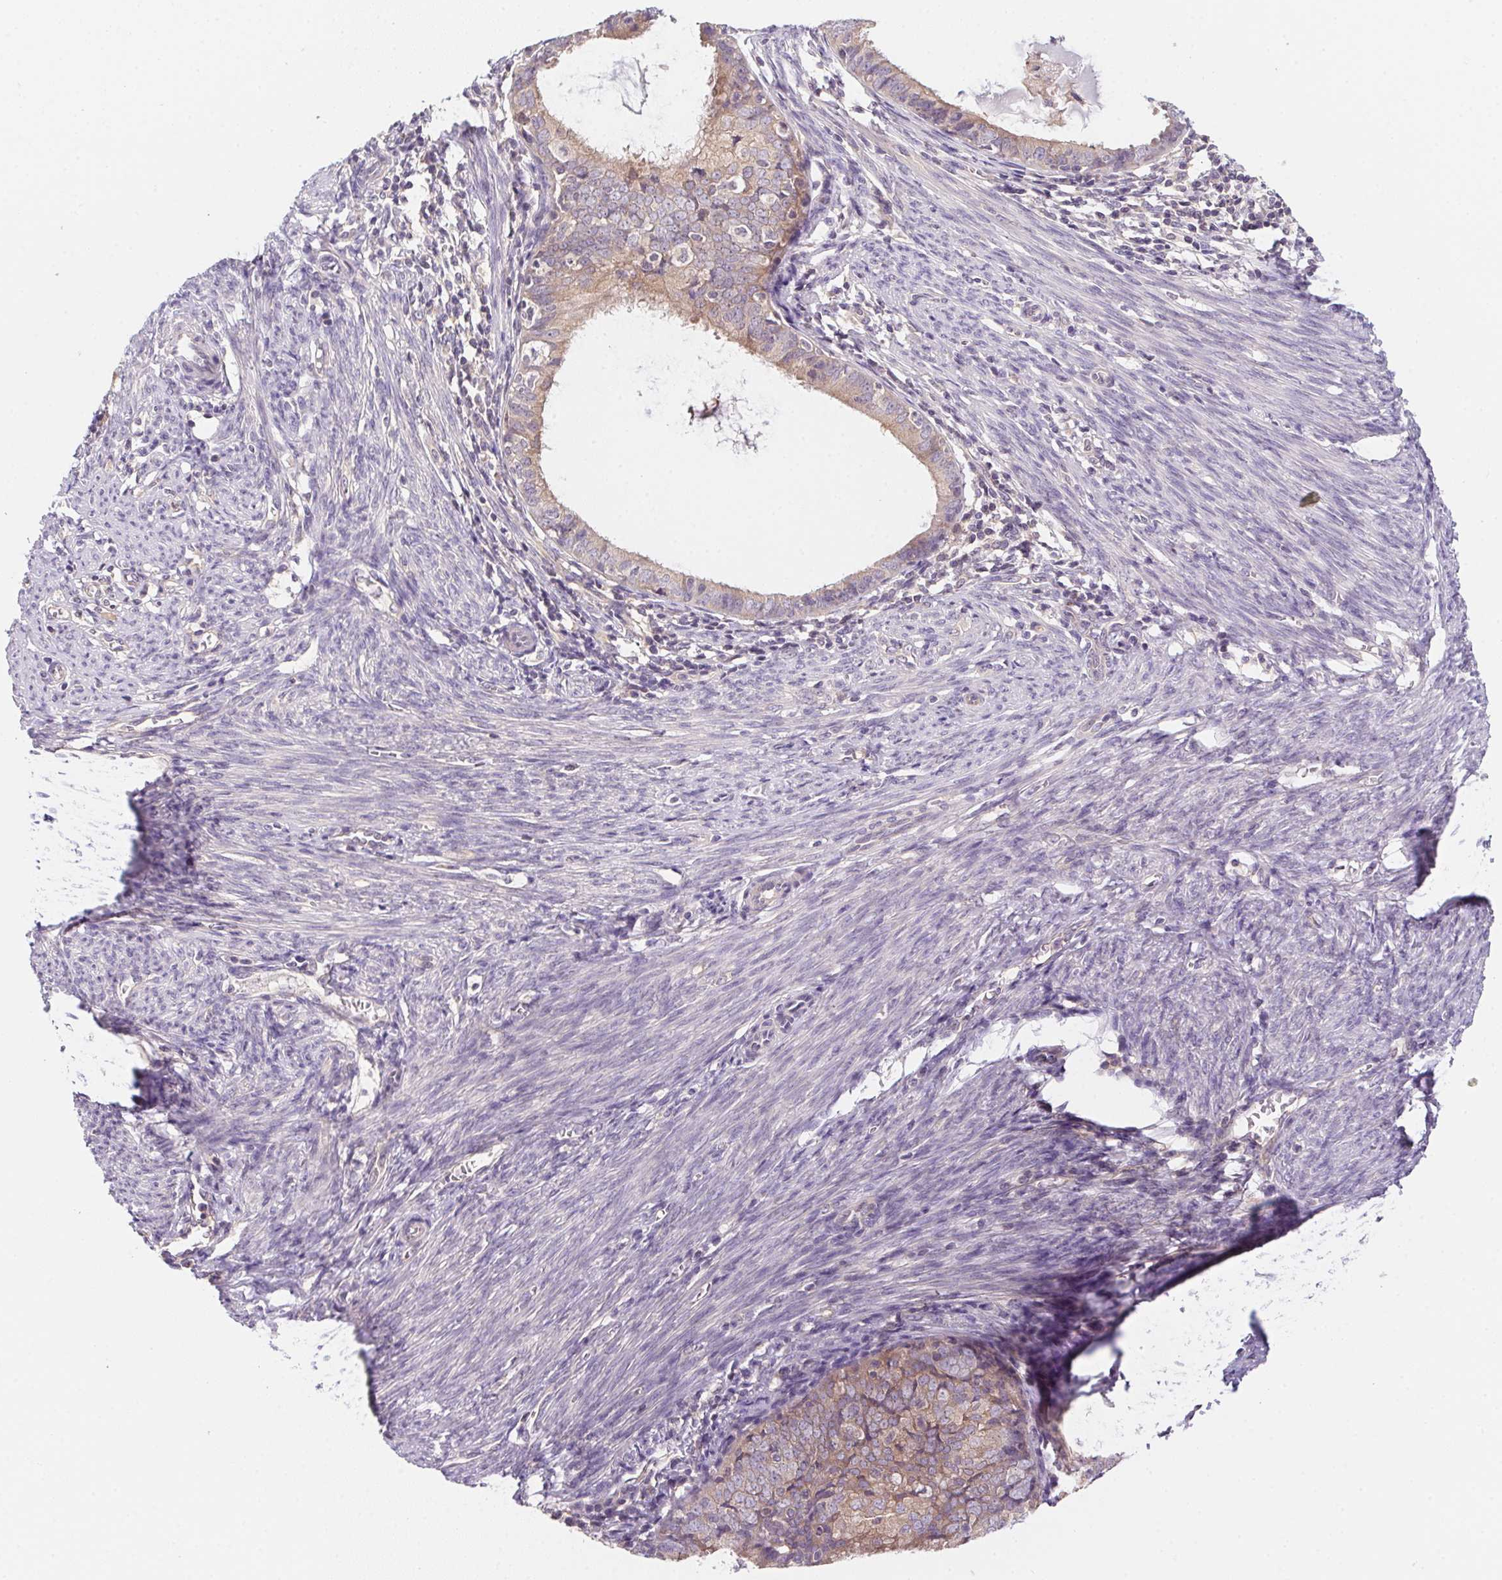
{"staining": {"intensity": "weak", "quantity": "25%-75%", "location": "cytoplasmic/membranous"}, "tissue": "endometrial cancer", "cell_type": "Tumor cells", "image_type": "cancer", "snomed": [{"axis": "morphology", "description": "Adenocarcinoma, NOS"}, {"axis": "topography", "description": "Endometrium"}], "caption": "IHC (DAB (3,3'-diaminobenzidine)) staining of human endometrial cancer (adenocarcinoma) exhibits weak cytoplasmic/membranous protein expression in about 25%-75% of tumor cells.", "gene": "PRKAA1", "patient": {"sex": "female", "age": 57}}